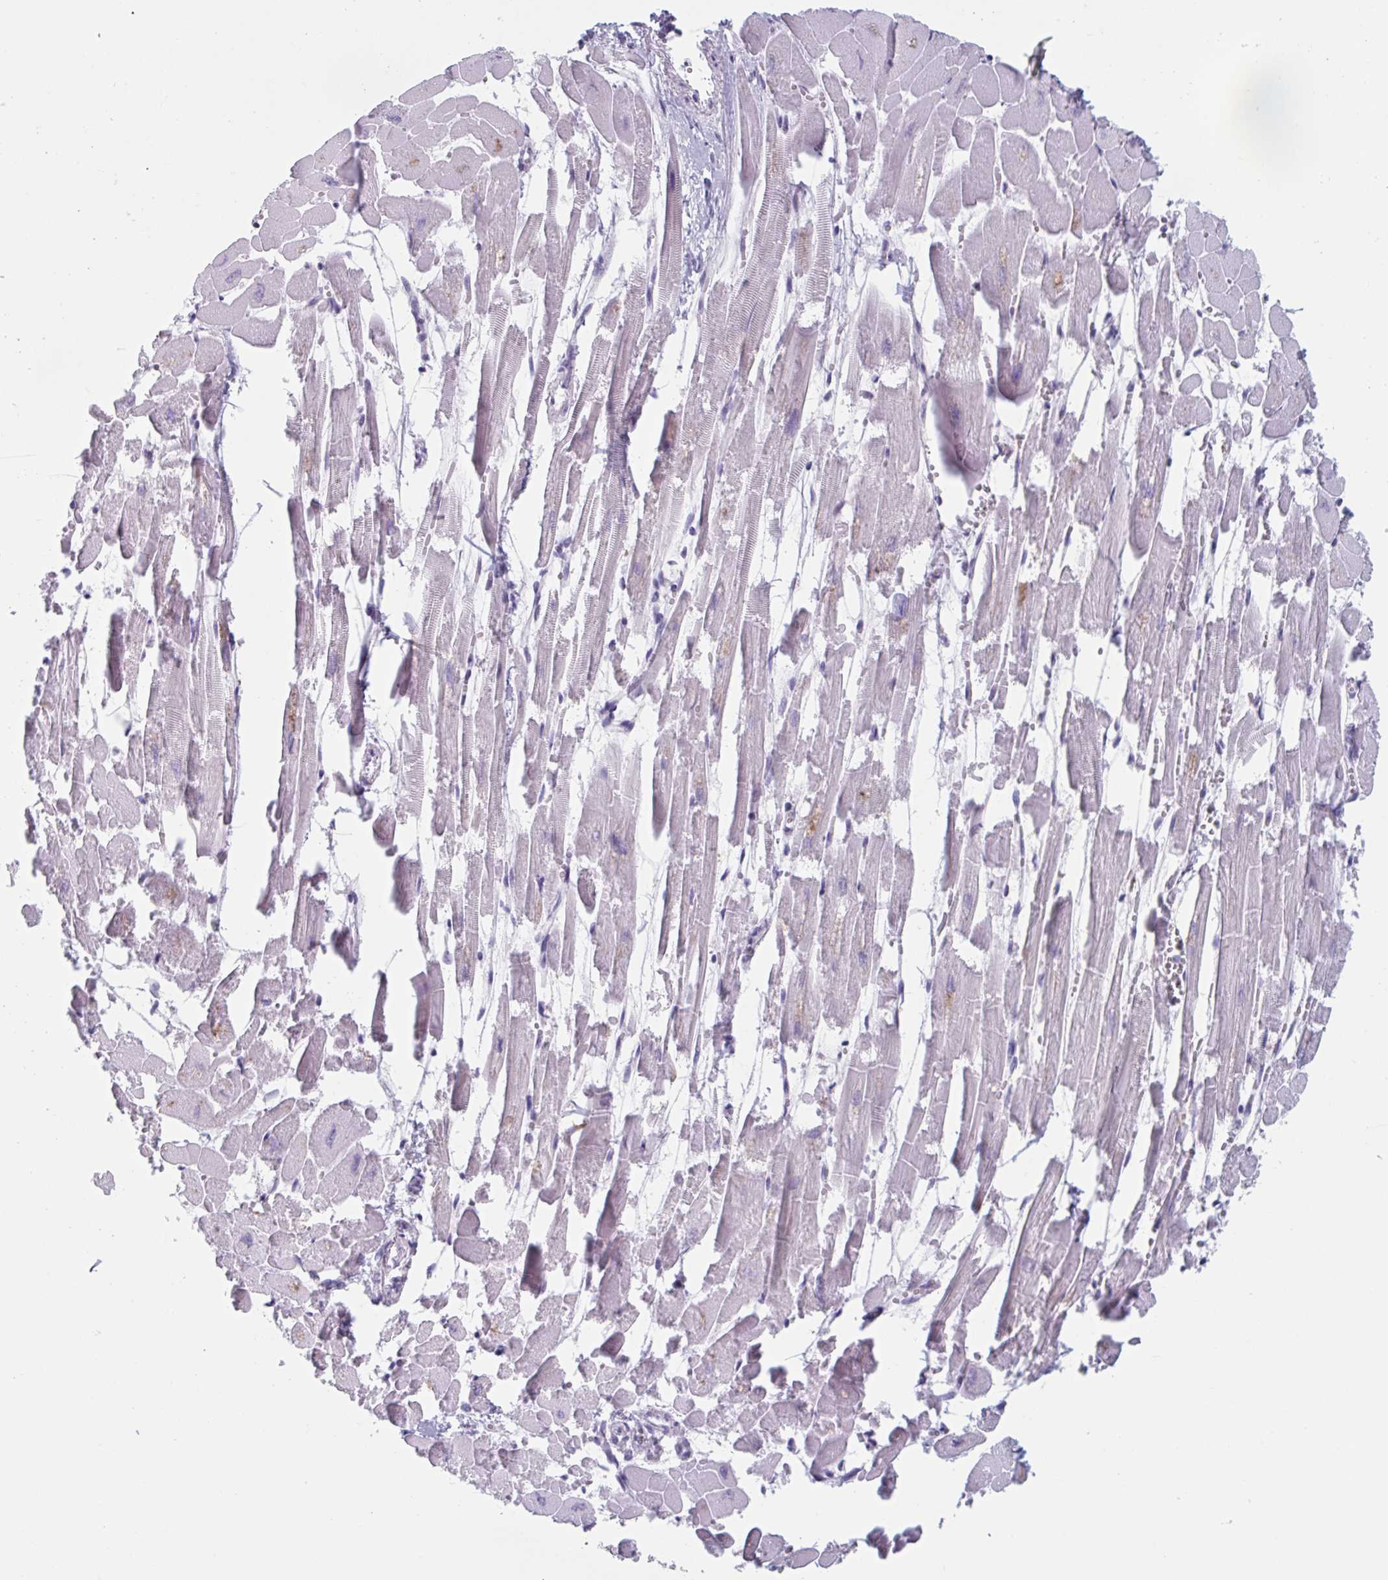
{"staining": {"intensity": "negative", "quantity": "none", "location": "none"}, "tissue": "heart muscle", "cell_type": "Cardiomyocytes", "image_type": "normal", "snomed": [{"axis": "morphology", "description": "Normal tissue, NOS"}, {"axis": "topography", "description": "Heart"}], "caption": "DAB immunohistochemical staining of benign heart muscle shows no significant expression in cardiomyocytes. The staining is performed using DAB (3,3'-diaminobenzidine) brown chromogen with nuclei counter-stained in using hematoxylin.", "gene": "HSD11B2", "patient": {"sex": "female", "age": 52}}